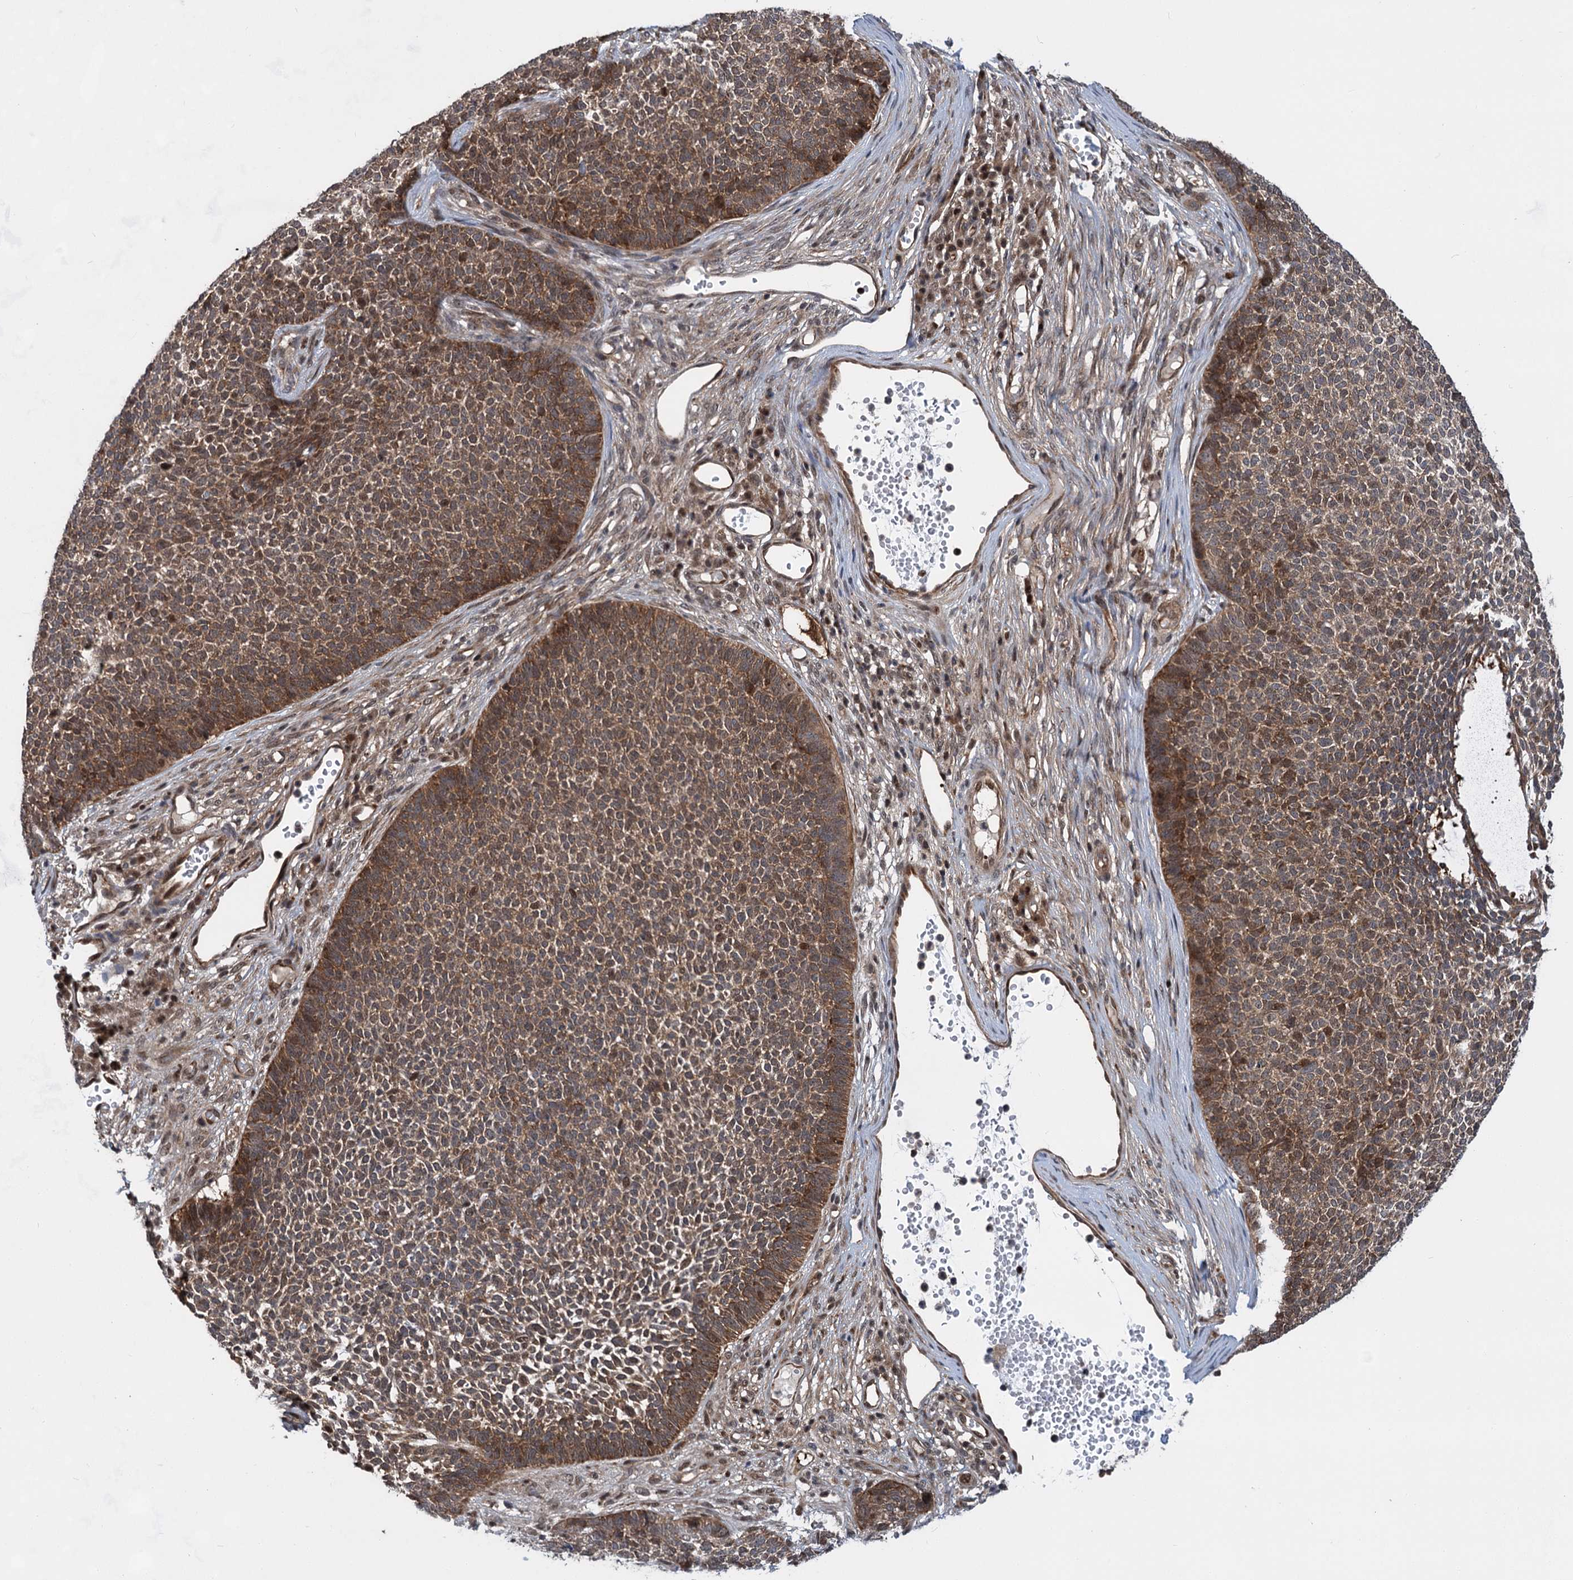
{"staining": {"intensity": "moderate", "quantity": ">75%", "location": "cytoplasmic/membranous,nuclear"}, "tissue": "skin cancer", "cell_type": "Tumor cells", "image_type": "cancer", "snomed": [{"axis": "morphology", "description": "Basal cell carcinoma"}, {"axis": "topography", "description": "Skin"}], "caption": "A brown stain labels moderate cytoplasmic/membranous and nuclear expression of a protein in human basal cell carcinoma (skin) tumor cells. The protein of interest is stained brown, and the nuclei are stained in blue (DAB IHC with brightfield microscopy, high magnification).", "gene": "GPBP1", "patient": {"sex": "female", "age": 84}}